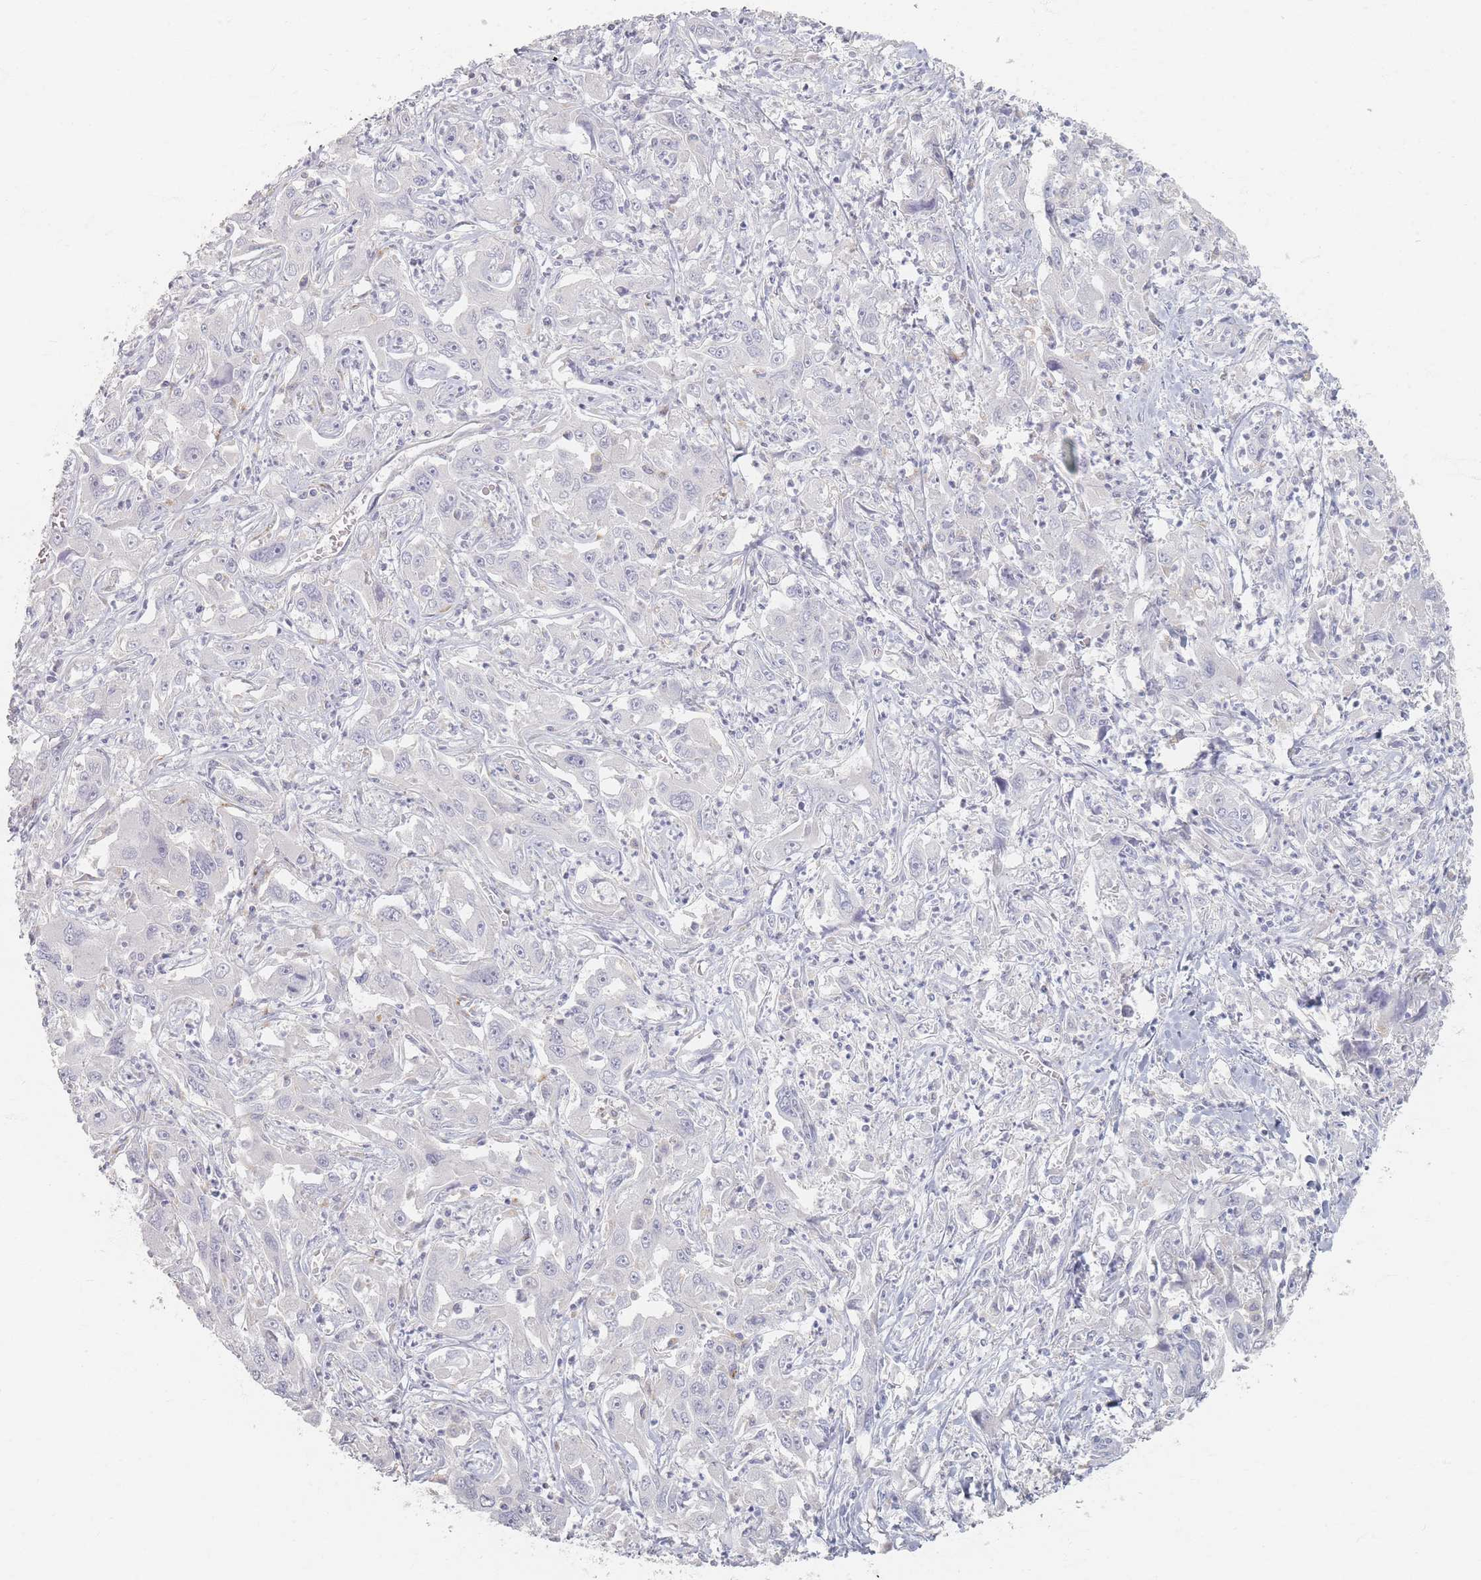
{"staining": {"intensity": "negative", "quantity": "none", "location": "none"}, "tissue": "liver cancer", "cell_type": "Tumor cells", "image_type": "cancer", "snomed": [{"axis": "morphology", "description": "Carcinoma, Hepatocellular, NOS"}, {"axis": "topography", "description": "Liver"}], "caption": "High power microscopy histopathology image of an immunohistochemistry histopathology image of liver cancer, revealing no significant positivity in tumor cells.", "gene": "SLC2A11", "patient": {"sex": "male", "age": 63}}